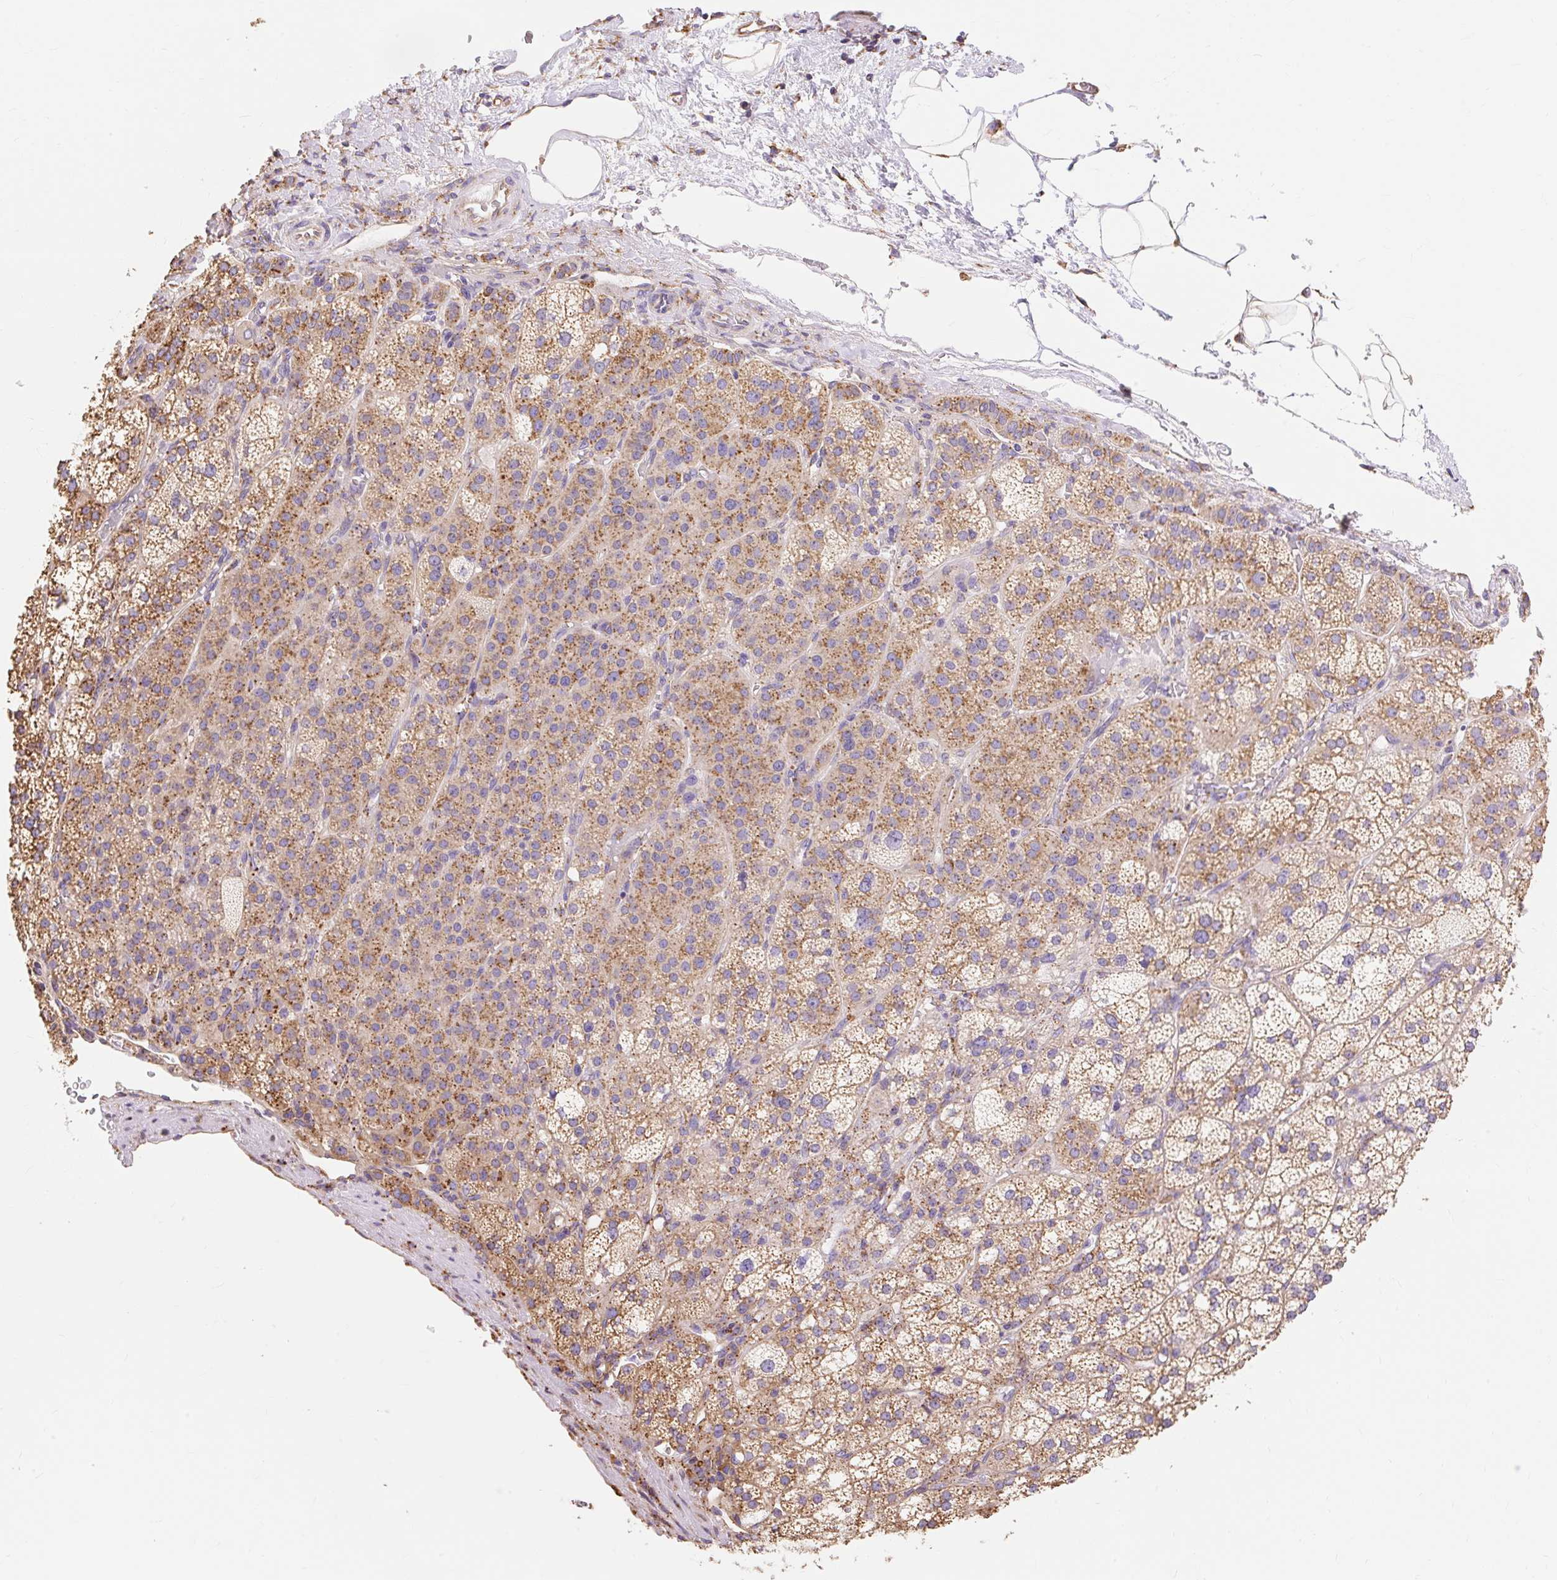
{"staining": {"intensity": "moderate", "quantity": ">75%", "location": "cytoplasmic/membranous"}, "tissue": "adrenal gland", "cell_type": "Glandular cells", "image_type": "normal", "snomed": [{"axis": "morphology", "description": "Normal tissue, NOS"}, {"axis": "topography", "description": "Adrenal gland"}], "caption": "About >75% of glandular cells in benign adrenal gland exhibit moderate cytoplasmic/membranous protein expression as visualized by brown immunohistochemical staining.", "gene": "ENSG00000260836", "patient": {"sex": "female", "age": 60}}